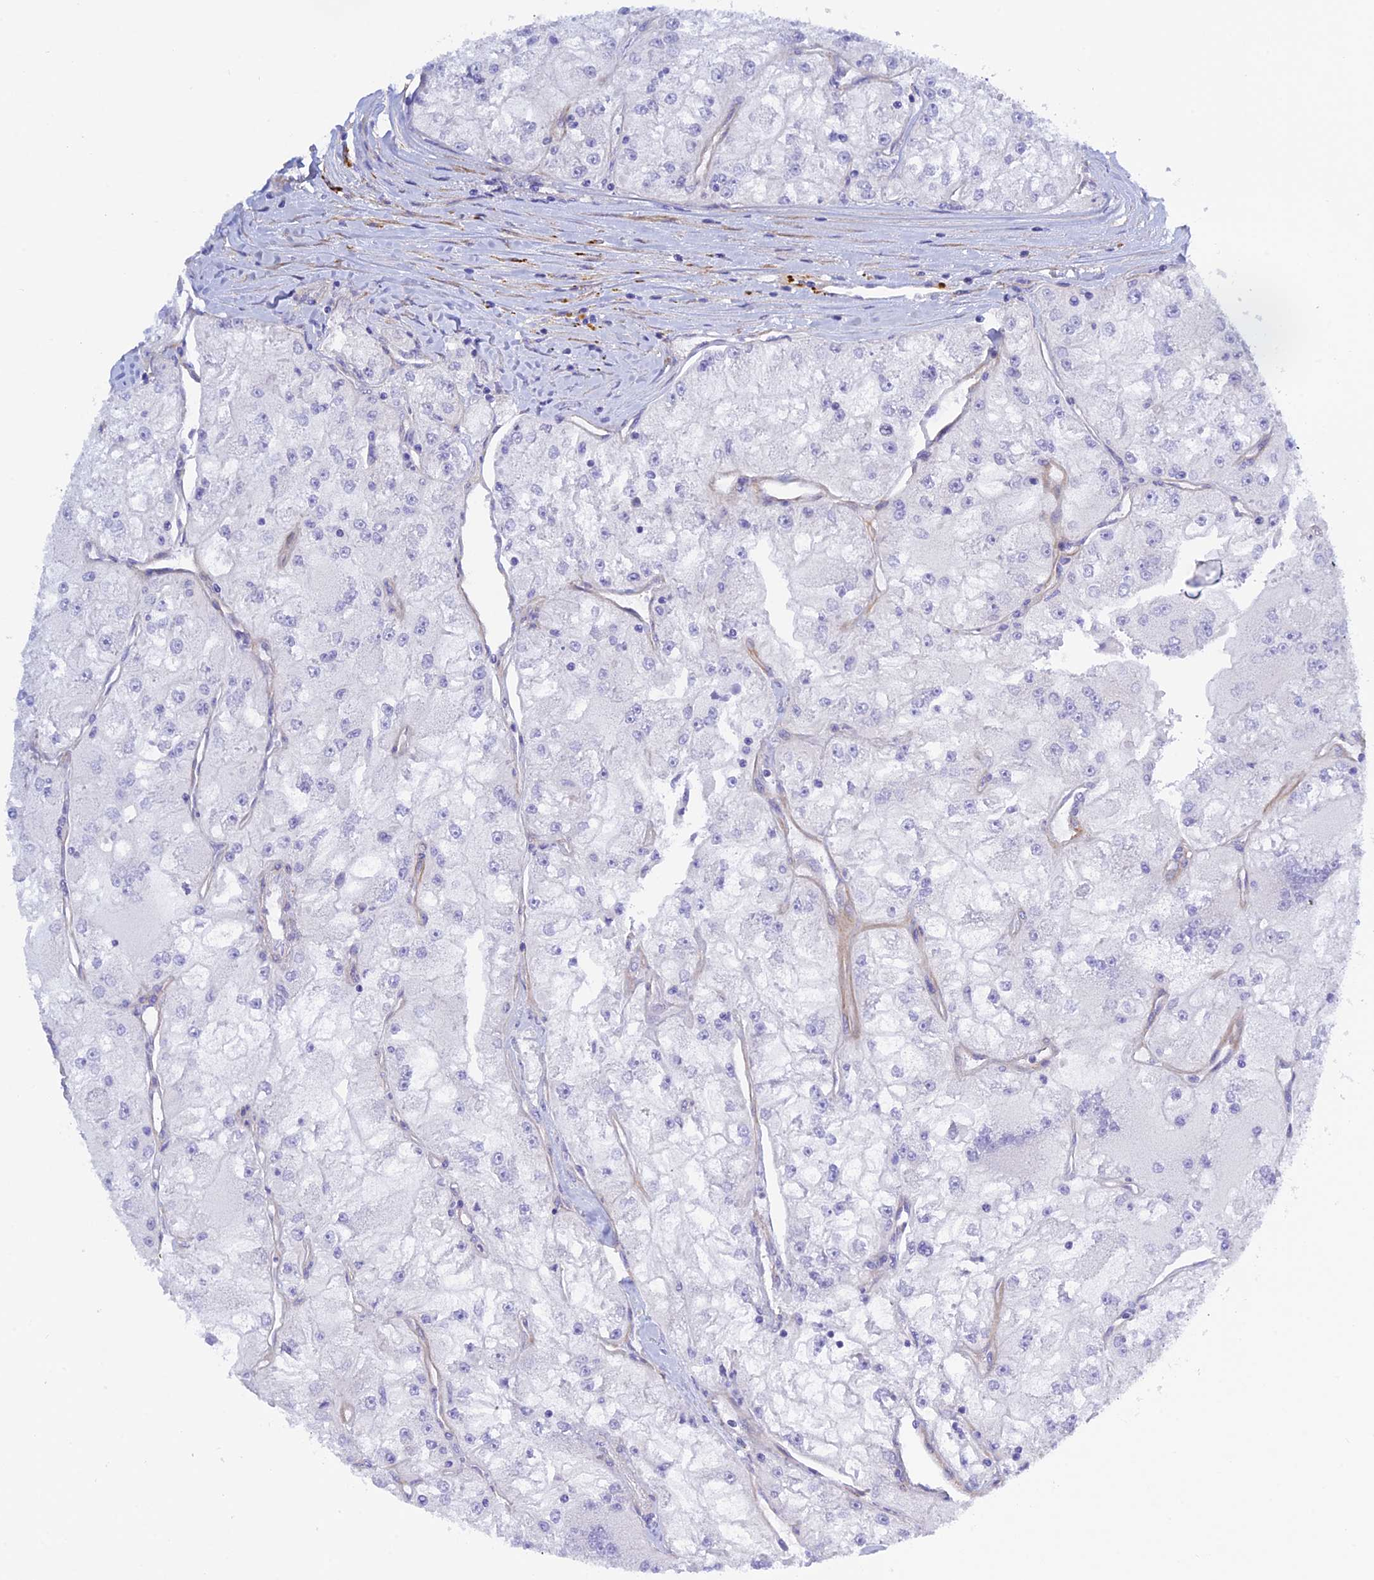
{"staining": {"intensity": "negative", "quantity": "none", "location": "none"}, "tissue": "renal cancer", "cell_type": "Tumor cells", "image_type": "cancer", "snomed": [{"axis": "morphology", "description": "Adenocarcinoma, NOS"}, {"axis": "topography", "description": "Kidney"}], "caption": "Immunohistochemistry (IHC) image of neoplastic tissue: renal cancer stained with DAB (3,3'-diaminobenzidine) reveals no significant protein expression in tumor cells.", "gene": "ZDHHC16", "patient": {"sex": "female", "age": 72}}